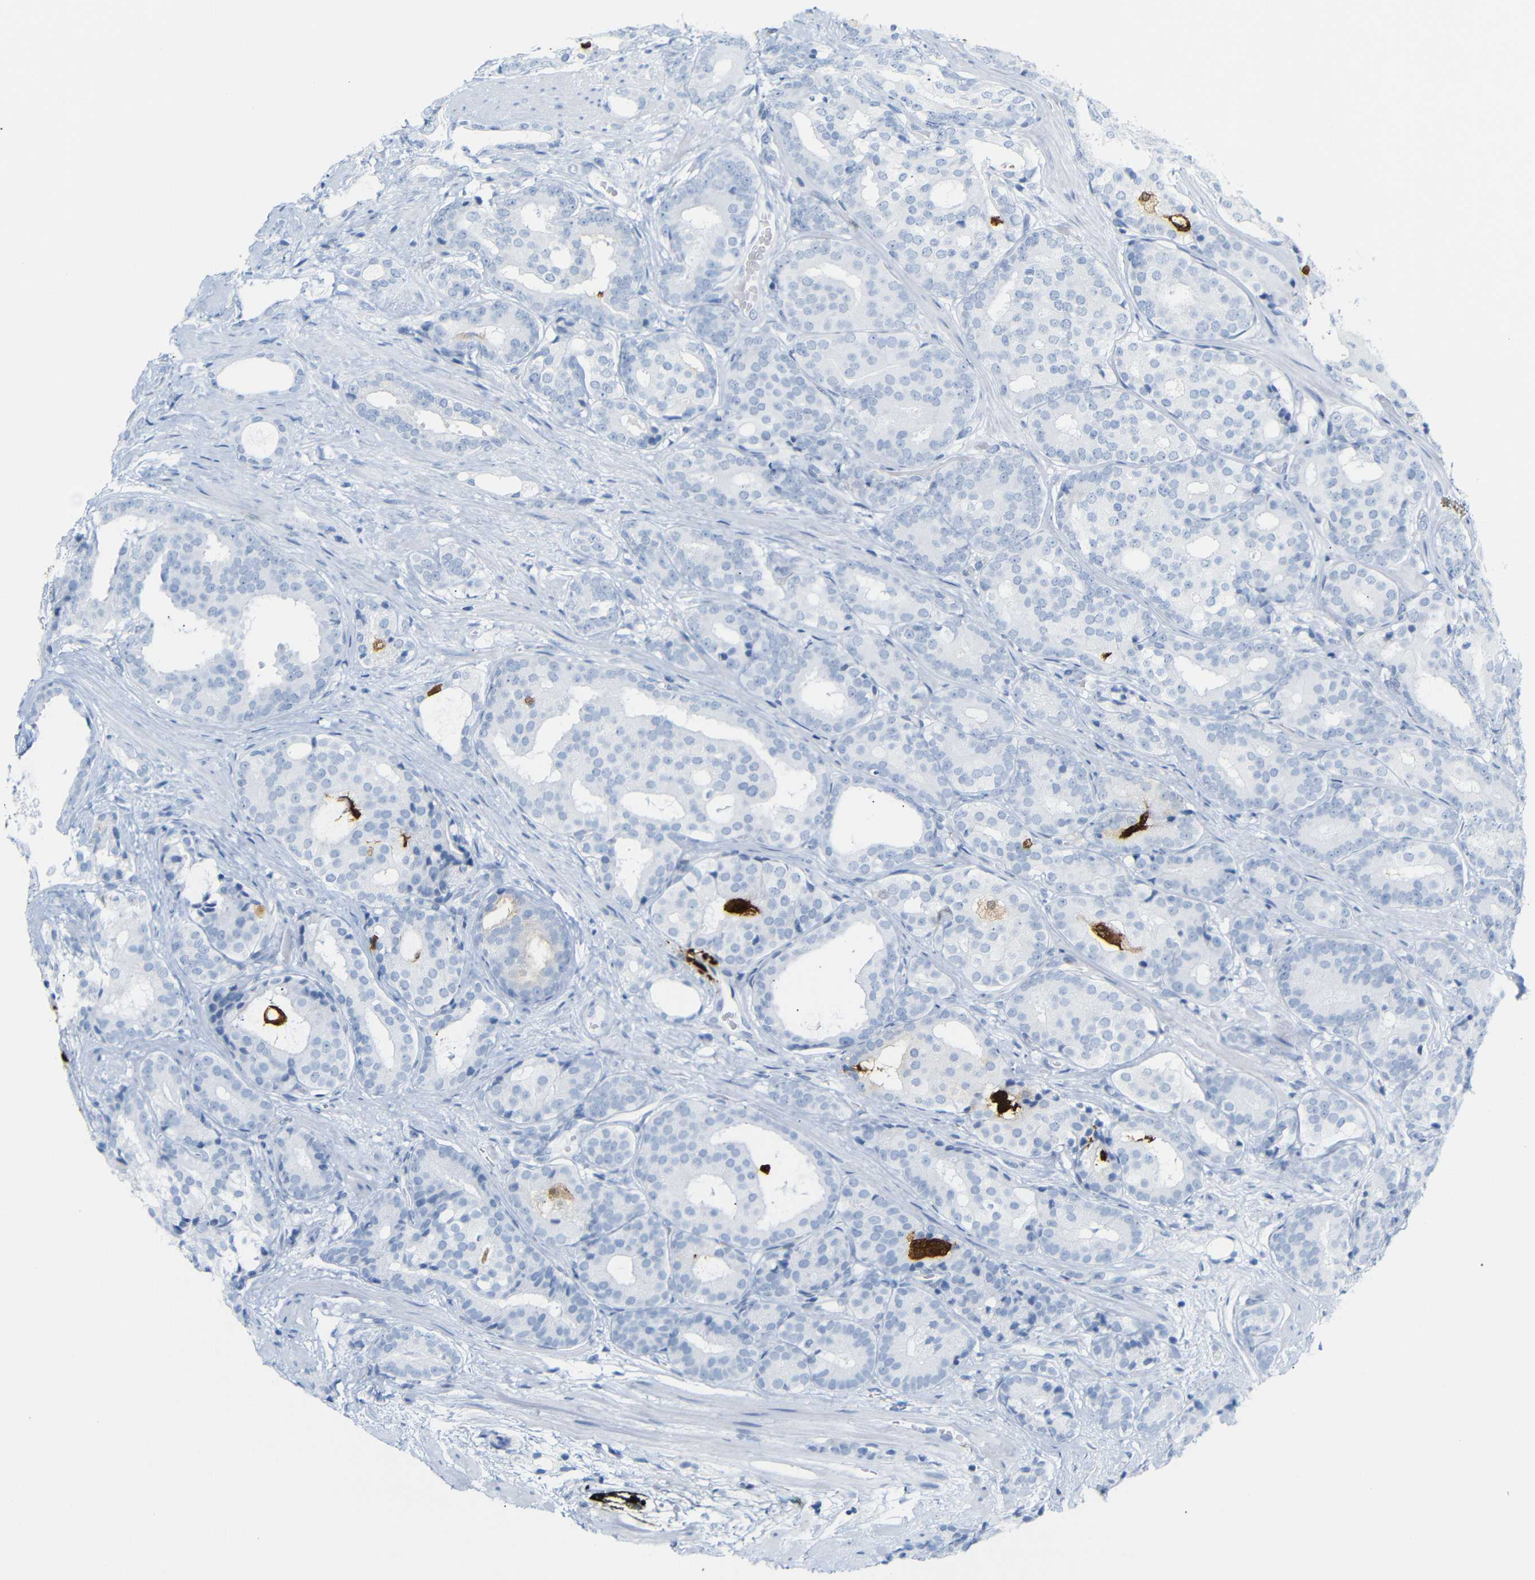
{"staining": {"intensity": "negative", "quantity": "none", "location": "none"}, "tissue": "prostate cancer", "cell_type": "Tumor cells", "image_type": "cancer", "snomed": [{"axis": "morphology", "description": "Adenocarcinoma, High grade"}, {"axis": "topography", "description": "Prostate"}], "caption": "Human prostate cancer (high-grade adenocarcinoma) stained for a protein using IHC displays no positivity in tumor cells.", "gene": "MT1A", "patient": {"sex": "male", "age": 71}}